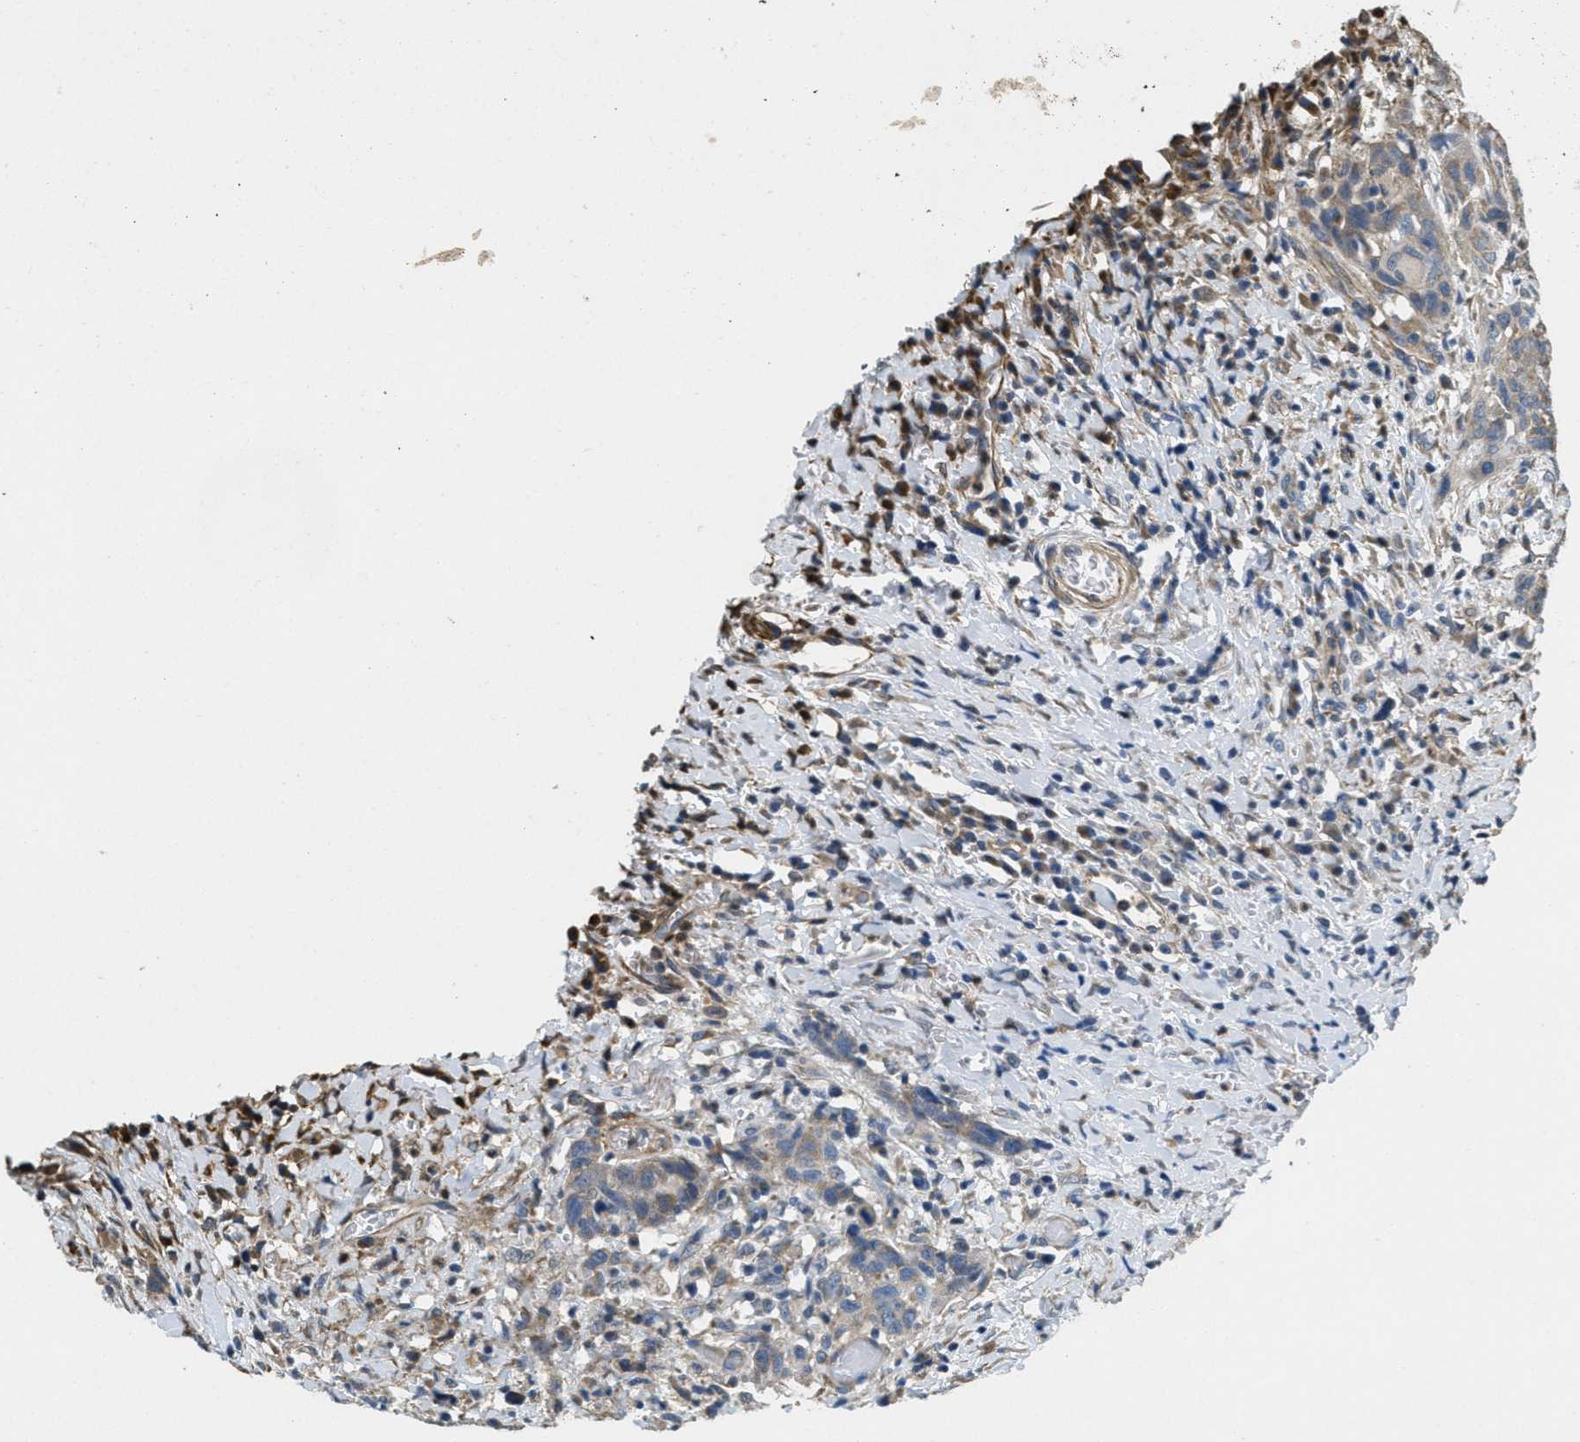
{"staining": {"intensity": "weak", "quantity": "<25%", "location": "cytoplasmic/membranous"}, "tissue": "head and neck cancer", "cell_type": "Tumor cells", "image_type": "cancer", "snomed": [{"axis": "morphology", "description": "Squamous cell carcinoma, NOS"}, {"axis": "topography", "description": "Head-Neck"}], "caption": "Protein analysis of head and neck cancer displays no significant staining in tumor cells.", "gene": "TOMM70", "patient": {"sex": "male", "age": 66}}